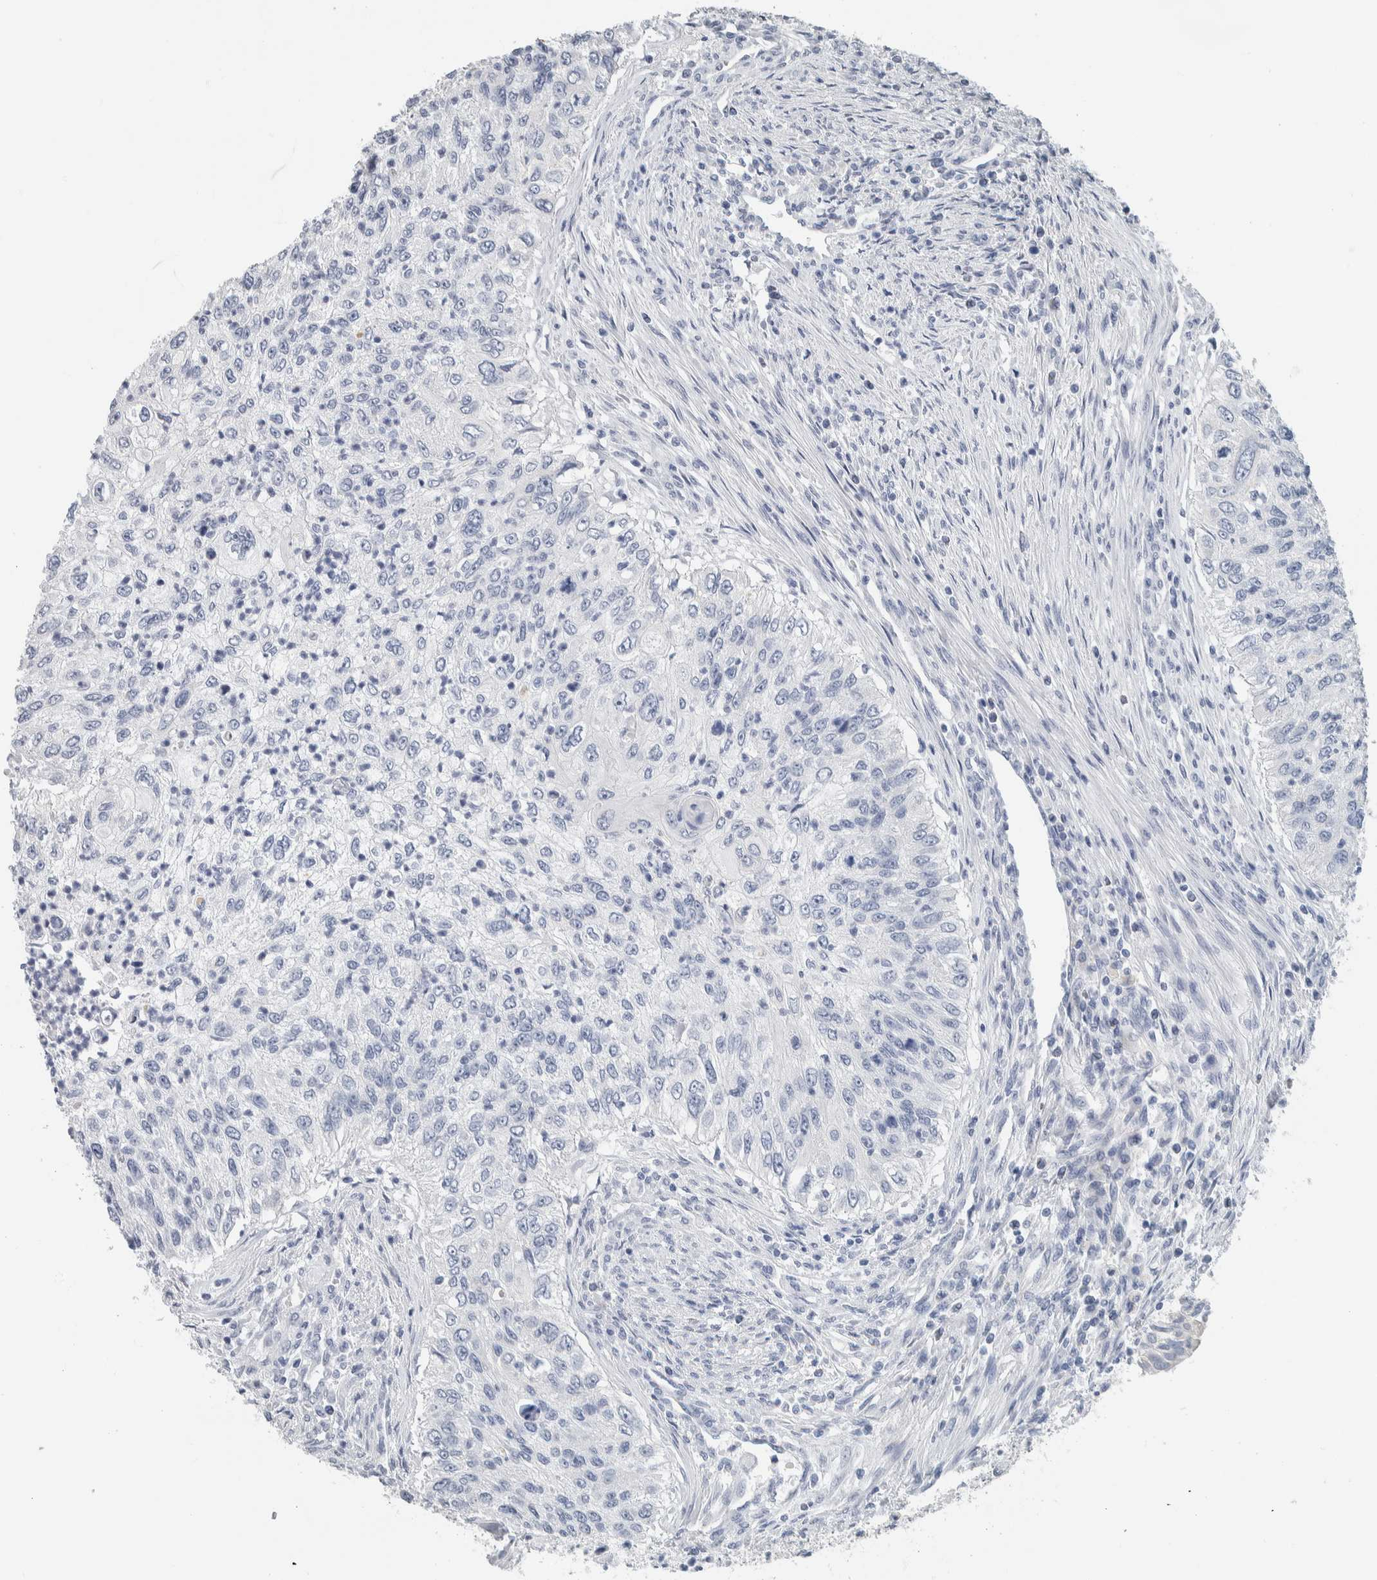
{"staining": {"intensity": "negative", "quantity": "none", "location": "none"}, "tissue": "urothelial cancer", "cell_type": "Tumor cells", "image_type": "cancer", "snomed": [{"axis": "morphology", "description": "Urothelial carcinoma, High grade"}, {"axis": "topography", "description": "Urinary bladder"}], "caption": "IHC of urothelial cancer demonstrates no staining in tumor cells.", "gene": "NEFM", "patient": {"sex": "female", "age": 60}}